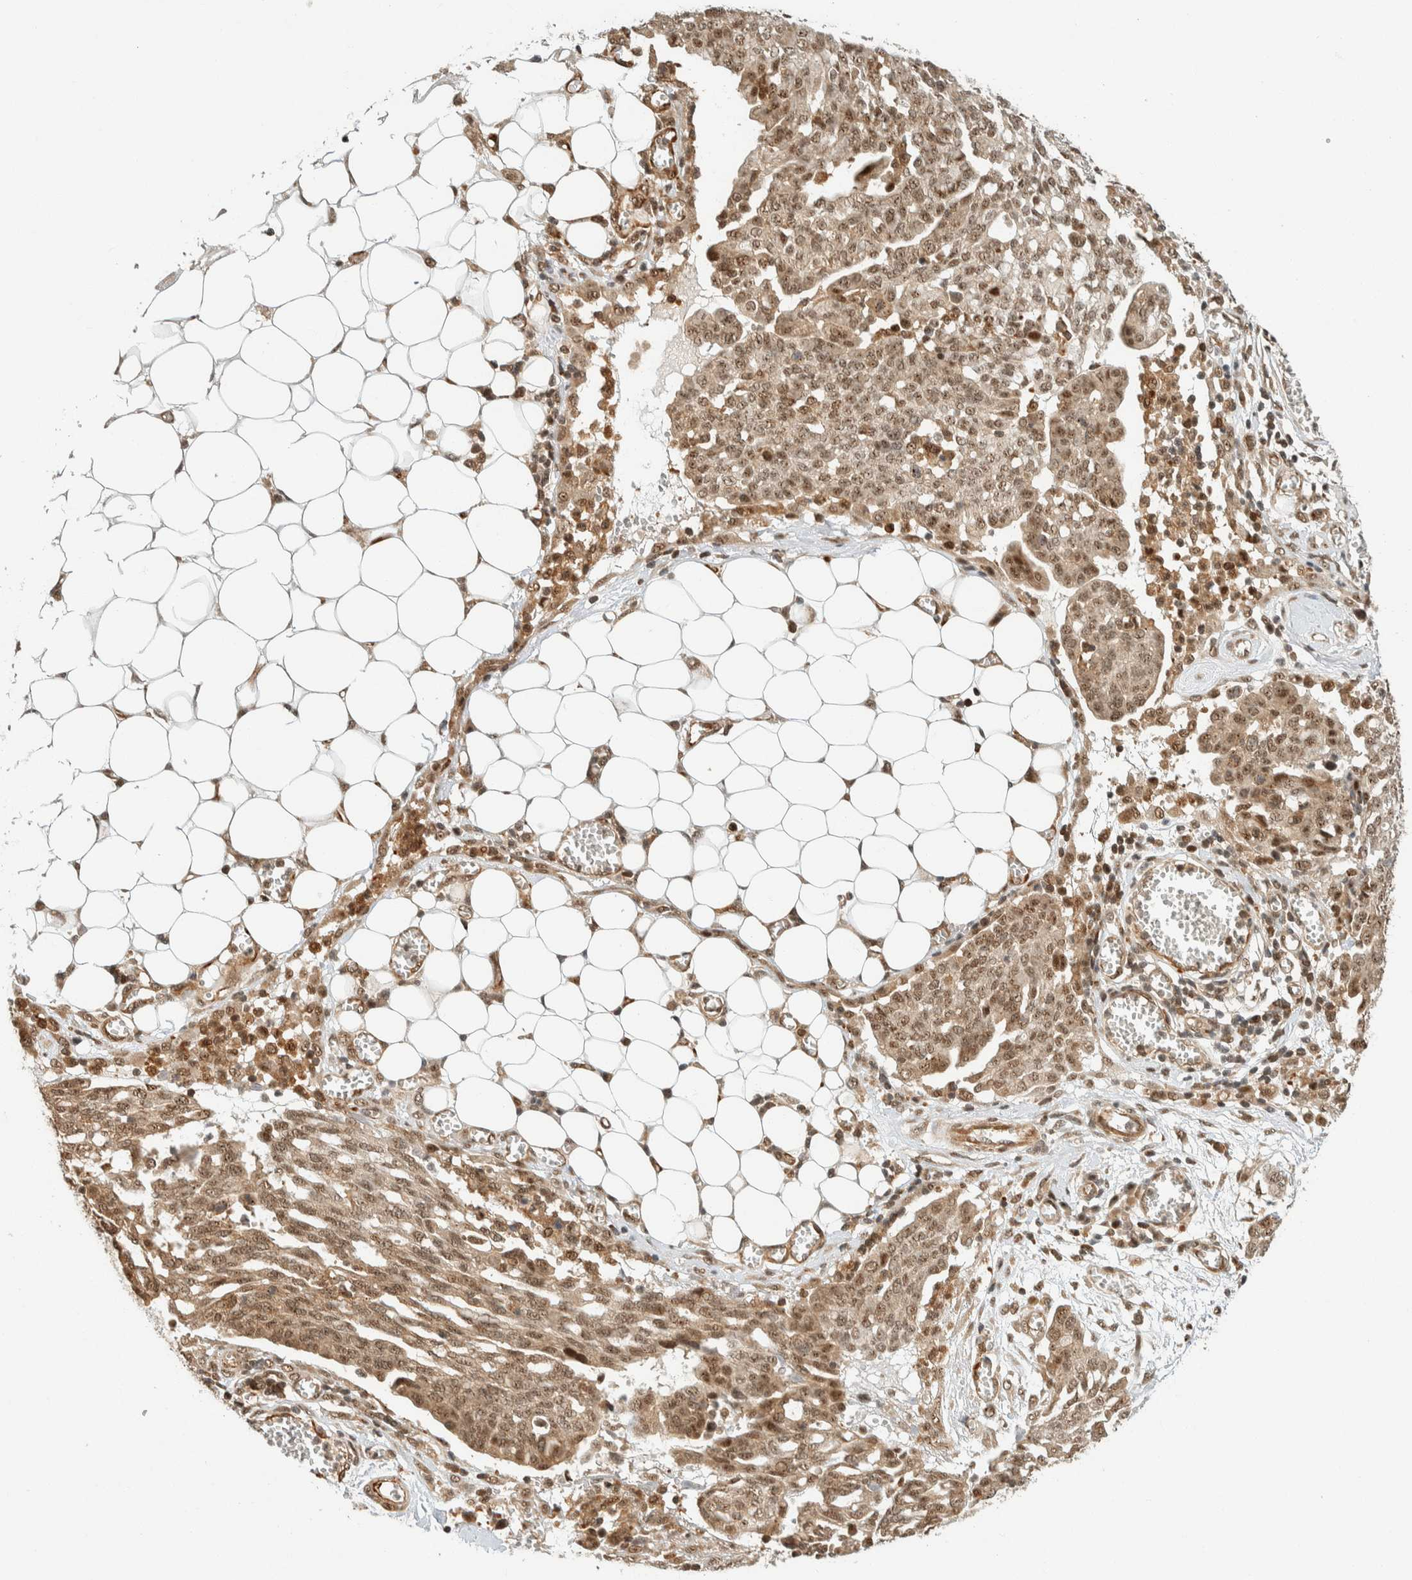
{"staining": {"intensity": "moderate", "quantity": ">75%", "location": "nuclear"}, "tissue": "ovarian cancer", "cell_type": "Tumor cells", "image_type": "cancer", "snomed": [{"axis": "morphology", "description": "Cystadenocarcinoma, serous, NOS"}, {"axis": "topography", "description": "Soft tissue"}, {"axis": "topography", "description": "Ovary"}], "caption": "Human ovarian cancer stained with a protein marker reveals moderate staining in tumor cells.", "gene": "SIK1", "patient": {"sex": "female", "age": 57}}